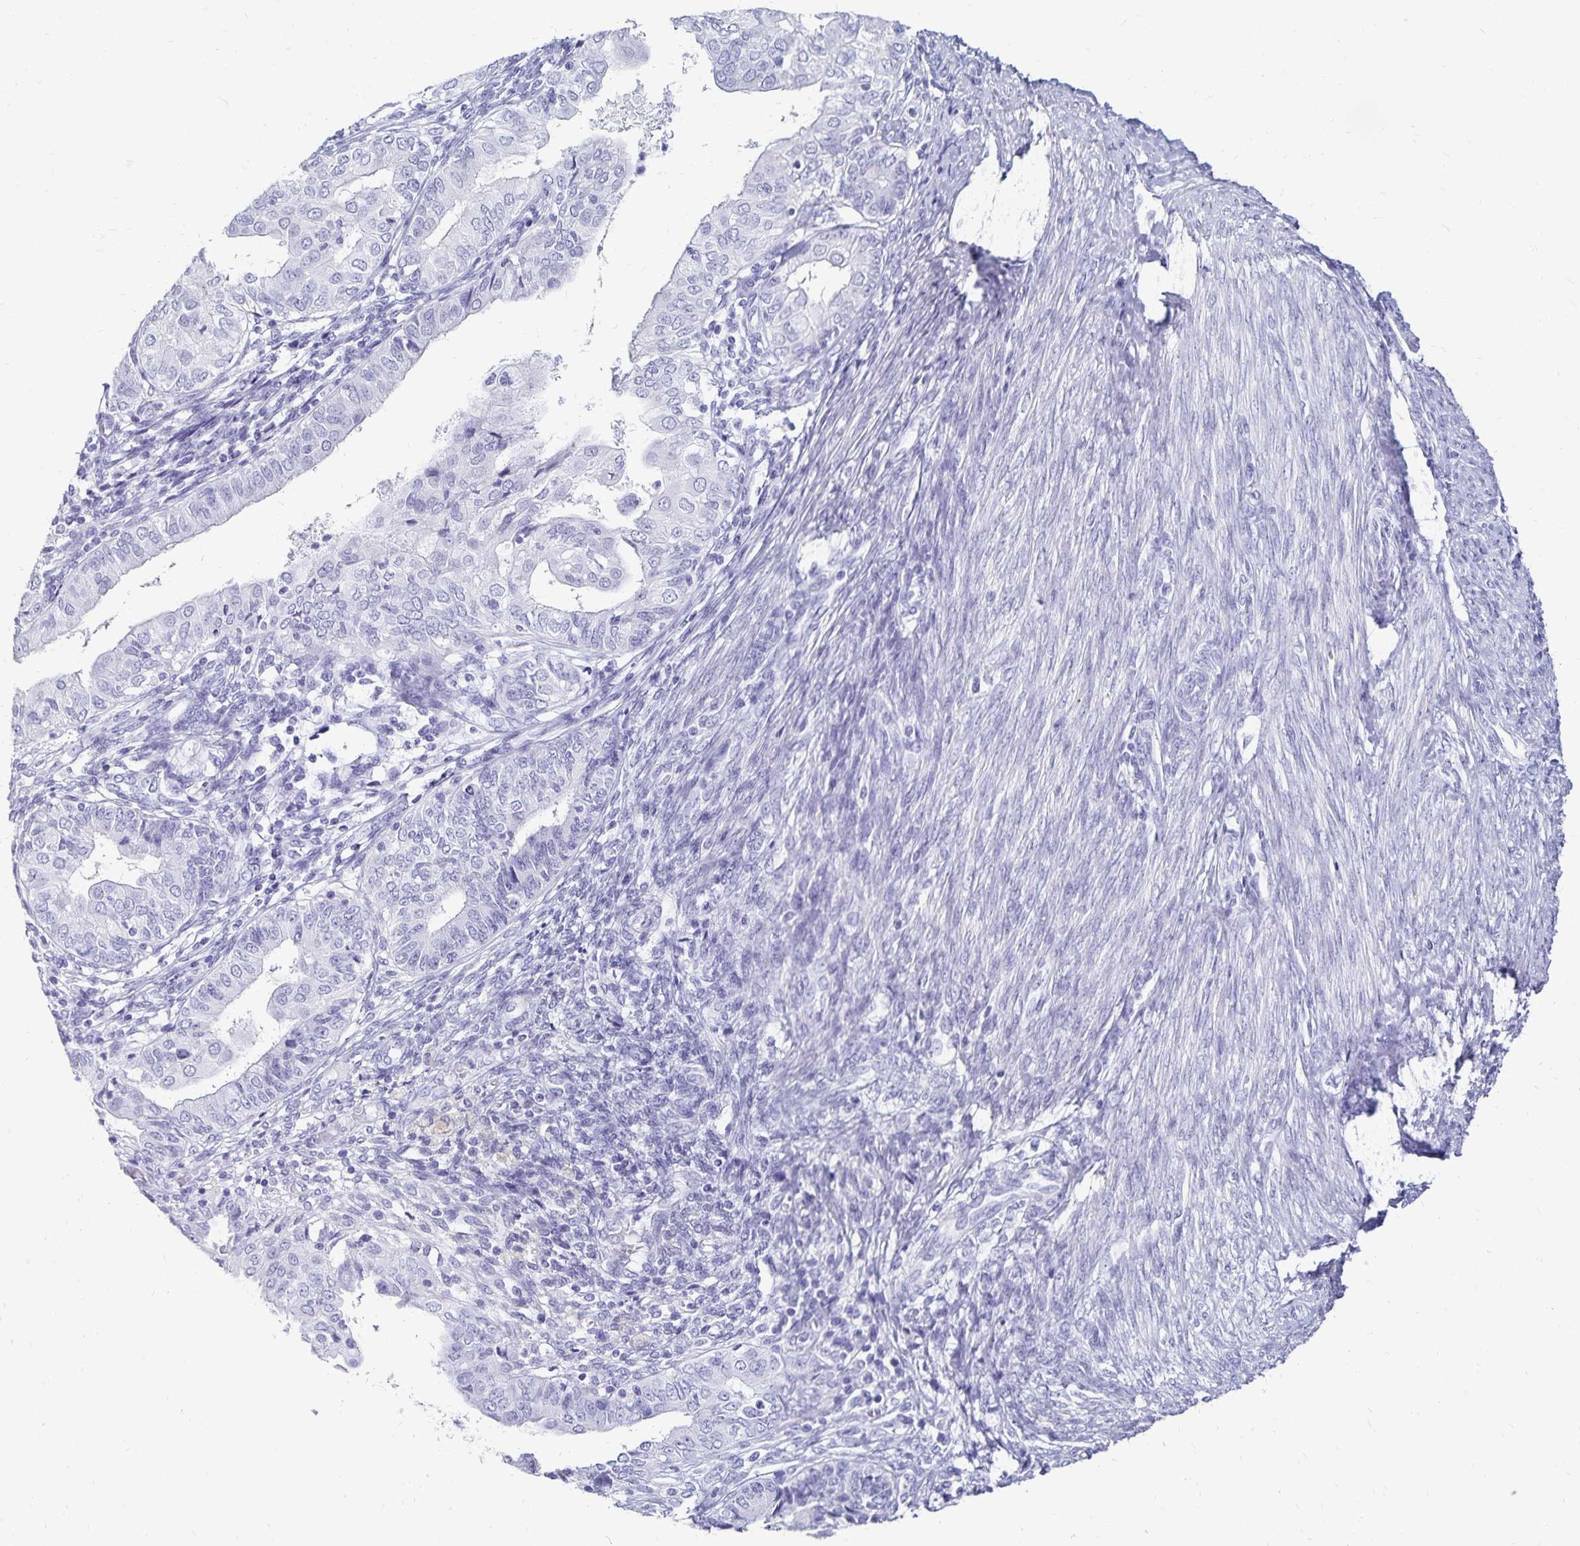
{"staining": {"intensity": "negative", "quantity": "none", "location": "none"}, "tissue": "endometrial cancer", "cell_type": "Tumor cells", "image_type": "cancer", "snomed": [{"axis": "morphology", "description": "Adenocarcinoma, NOS"}, {"axis": "topography", "description": "Endometrium"}], "caption": "An image of adenocarcinoma (endometrial) stained for a protein reveals no brown staining in tumor cells.", "gene": "GIP", "patient": {"sex": "female", "age": 68}}